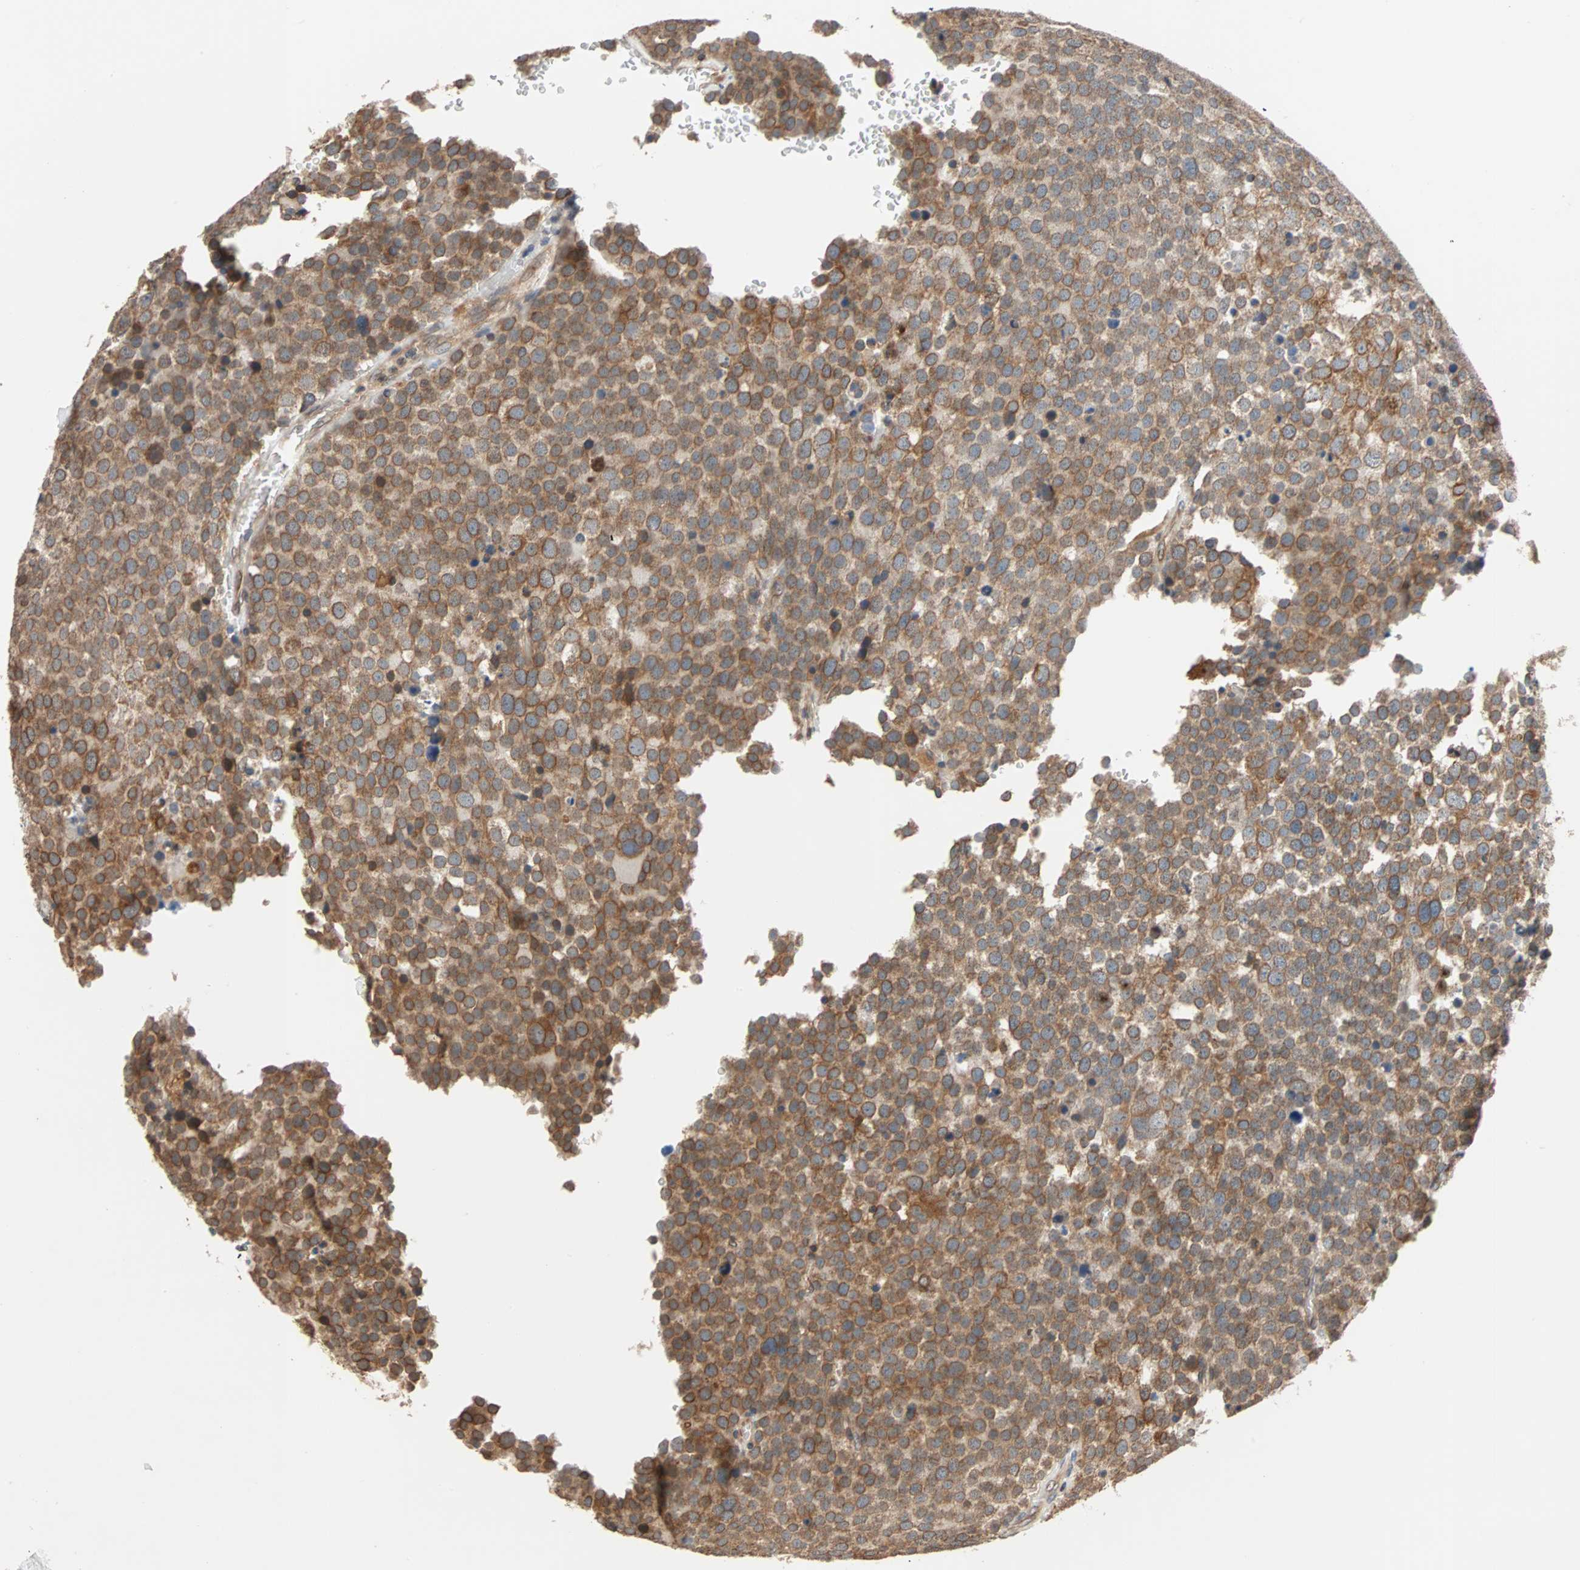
{"staining": {"intensity": "moderate", "quantity": ">75%", "location": "cytoplasmic/membranous,nuclear"}, "tissue": "testis cancer", "cell_type": "Tumor cells", "image_type": "cancer", "snomed": [{"axis": "morphology", "description": "Seminoma, NOS"}, {"axis": "topography", "description": "Testis"}], "caption": "Testis seminoma was stained to show a protein in brown. There is medium levels of moderate cytoplasmic/membranous and nuclear positivity in approximately >75% of tumor cells.", "gene": "AUP1", "patient": {"sex": "male", "age": 71}}